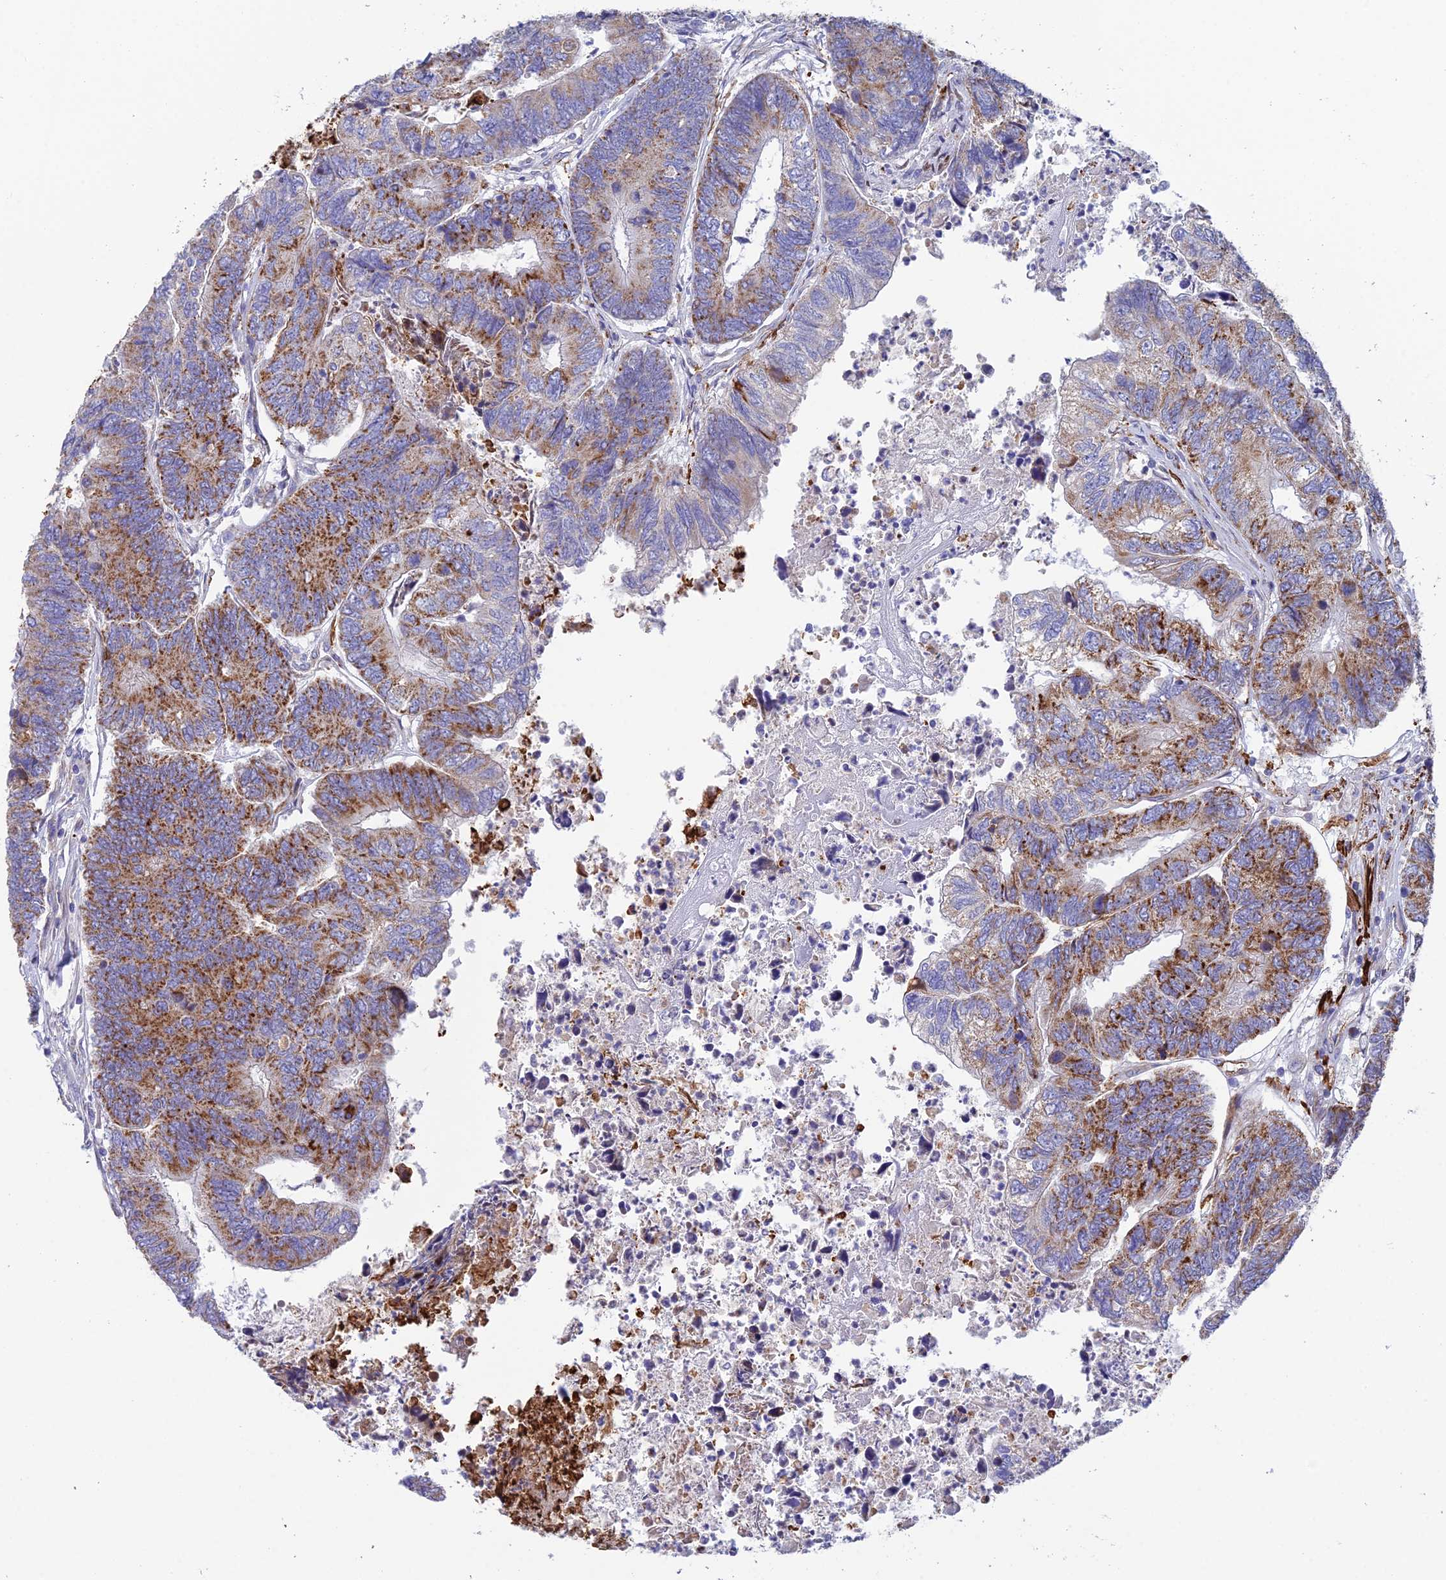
{"staining": {"intensity": "moderate", "quantity": ">75%", "location": "cytoplasmic/membranous"}, "tissue": "colorectal cancer", "cell_type": "Tumor cells", "image_type": "cancer", "snomed": [{"axis": "morphology", "description": "Adenocarcinoma, NOS"}, {"axis": "topography", "description": "Colon"}], "caption": "Immunohistochemical staining of human colorectal cancer demonstrates moderate cytoplasmic/membranous protein staining in approximately >75% of tumor cells.", "gene": "CSPG4", "patient": {"sex": "female", "age": 67}}